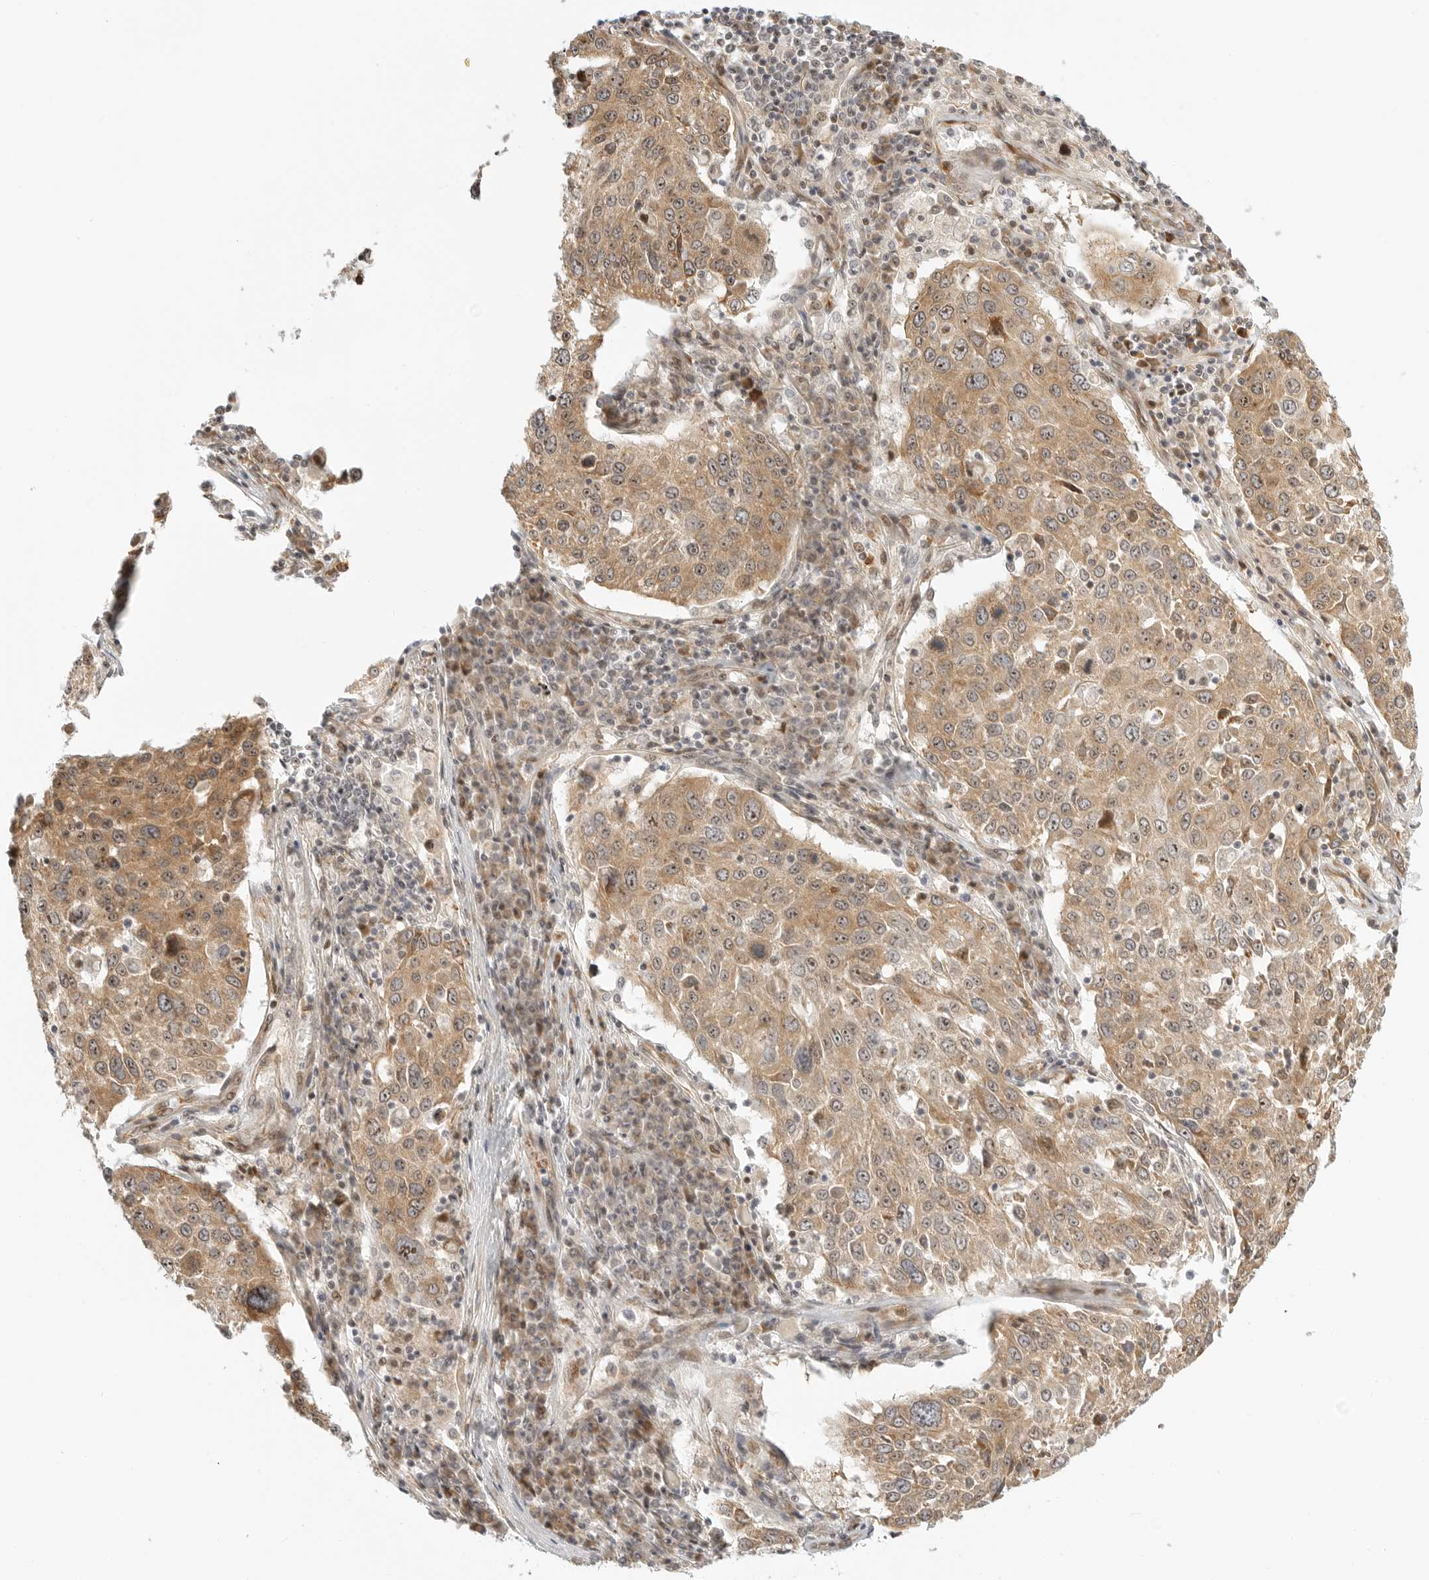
{"staining": {"intensity": "moderate", "quantity": ">75%", "location": "cytoplasmic/membranous,nuclear"}, "tissue": "lung cancer", "cell_type": "Tumor cells", "image_type": "cancer", "snomed": [{"axis": "morphology", "description": "Squamous cell carcinoma, NOS"}, {"axis": "topography", "description": "Lung"}], "caption": "DAB (3,3'-diaminobenzidine) immunohistochemical staining of lung squamous cell carcinoma displays moderate cytoplasmic/membranous and nuclear protein staining in about >75% of tumor cells. (Brightfield microscopy of DAB IHC at high magnification).", "gene": "DSCC1", "patient": {"sex": "male", "age": 65}}